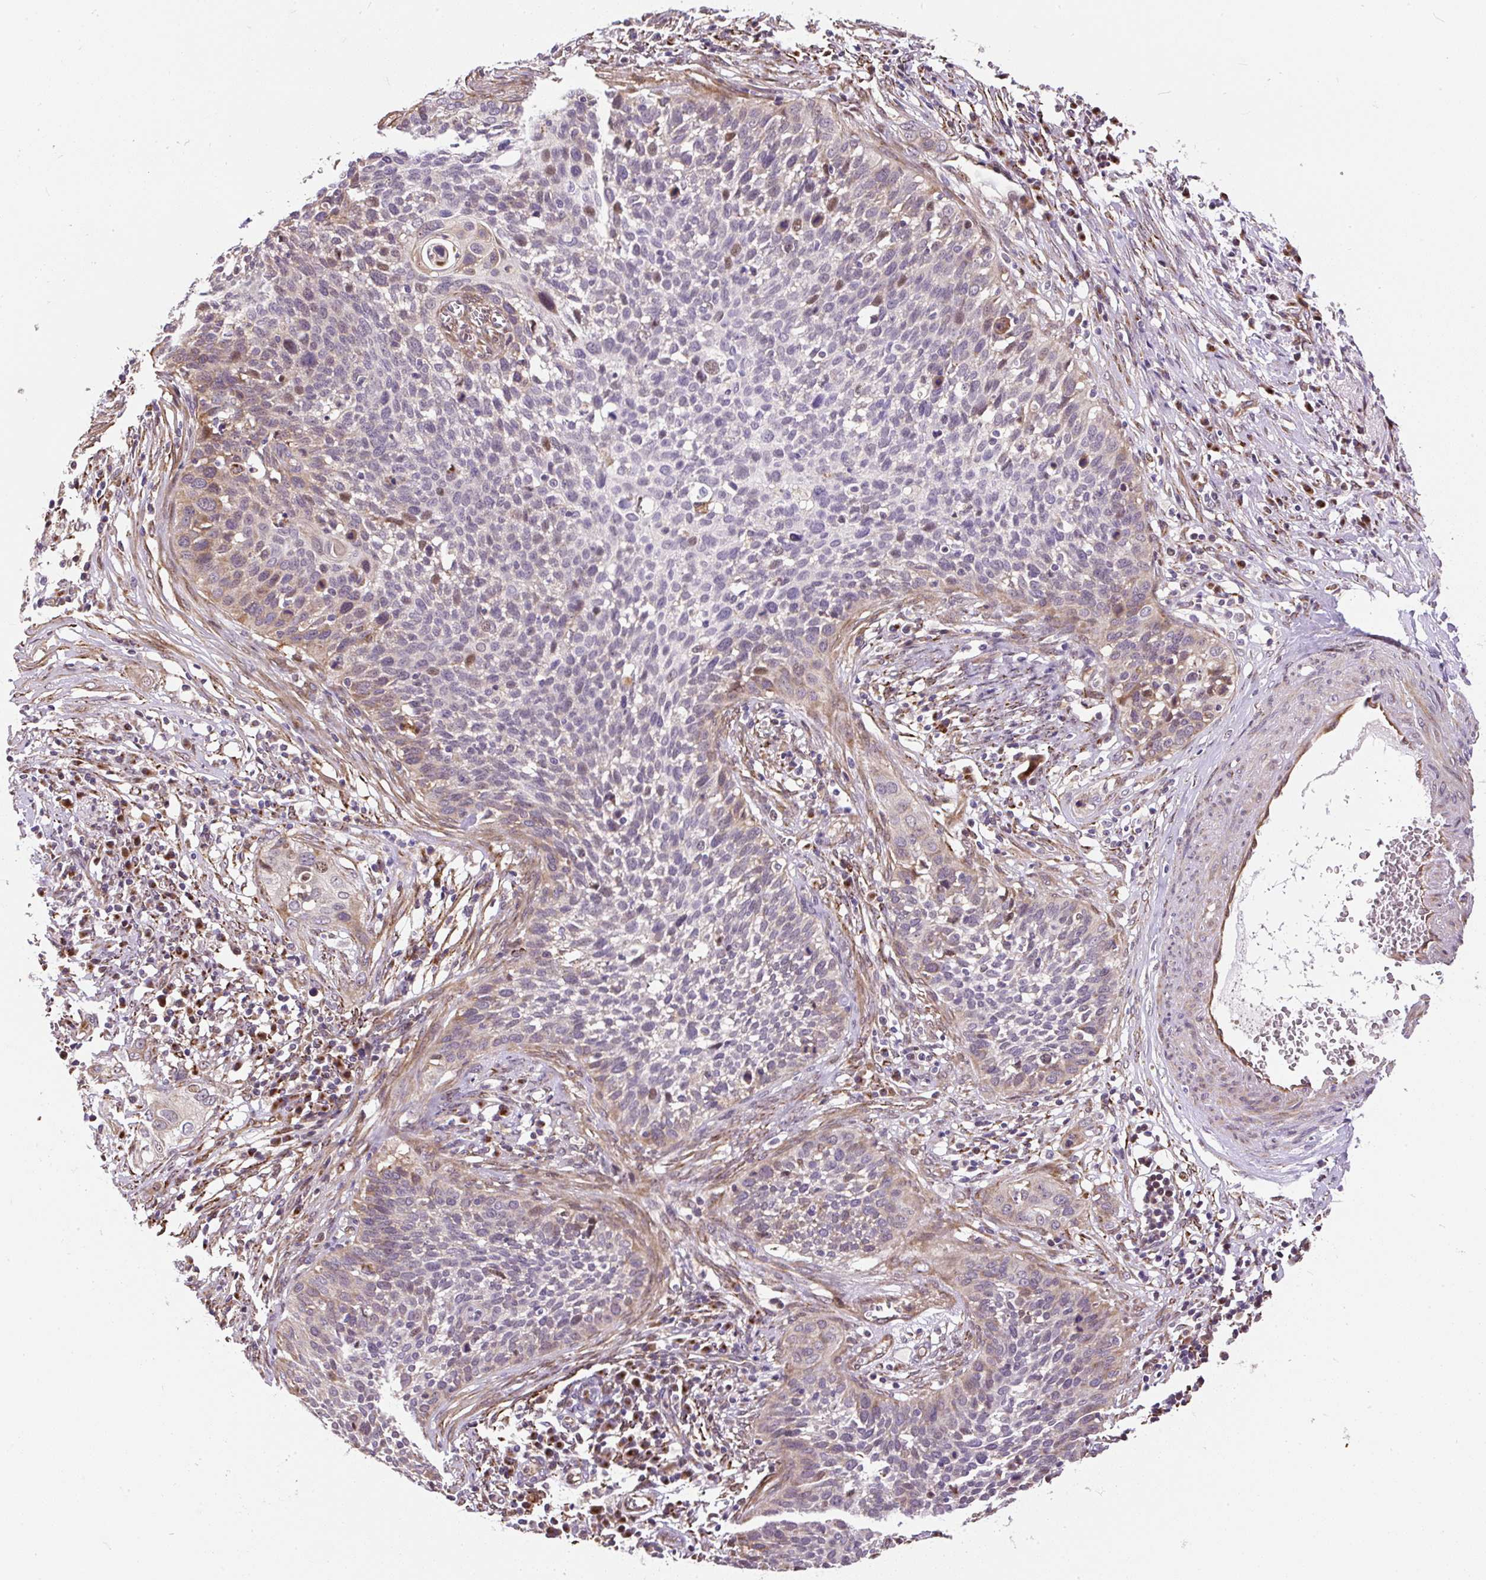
{"staining": {"intensity": "moderate", "quantity": "<25%", "location": "nuclear"}, "tissue": "cervical cancer", "cell_type": "Tumor cells", "image_type": "cancer", "snomed": [{"axis": "morphology", "description": "Squamous cell carcinoma, NOS"}, {"axis": "topography", "description": "Cervix"}], "caption": "IHC of cervical squamous cell carcinoma displays low levels of moderate nuclear staining in about <25% of tumor cells. The protein is shown in brown color, while the nuclei are stained blue.", "gene": "PUS7L", "patient": {"sex": "female", "age": 34}}